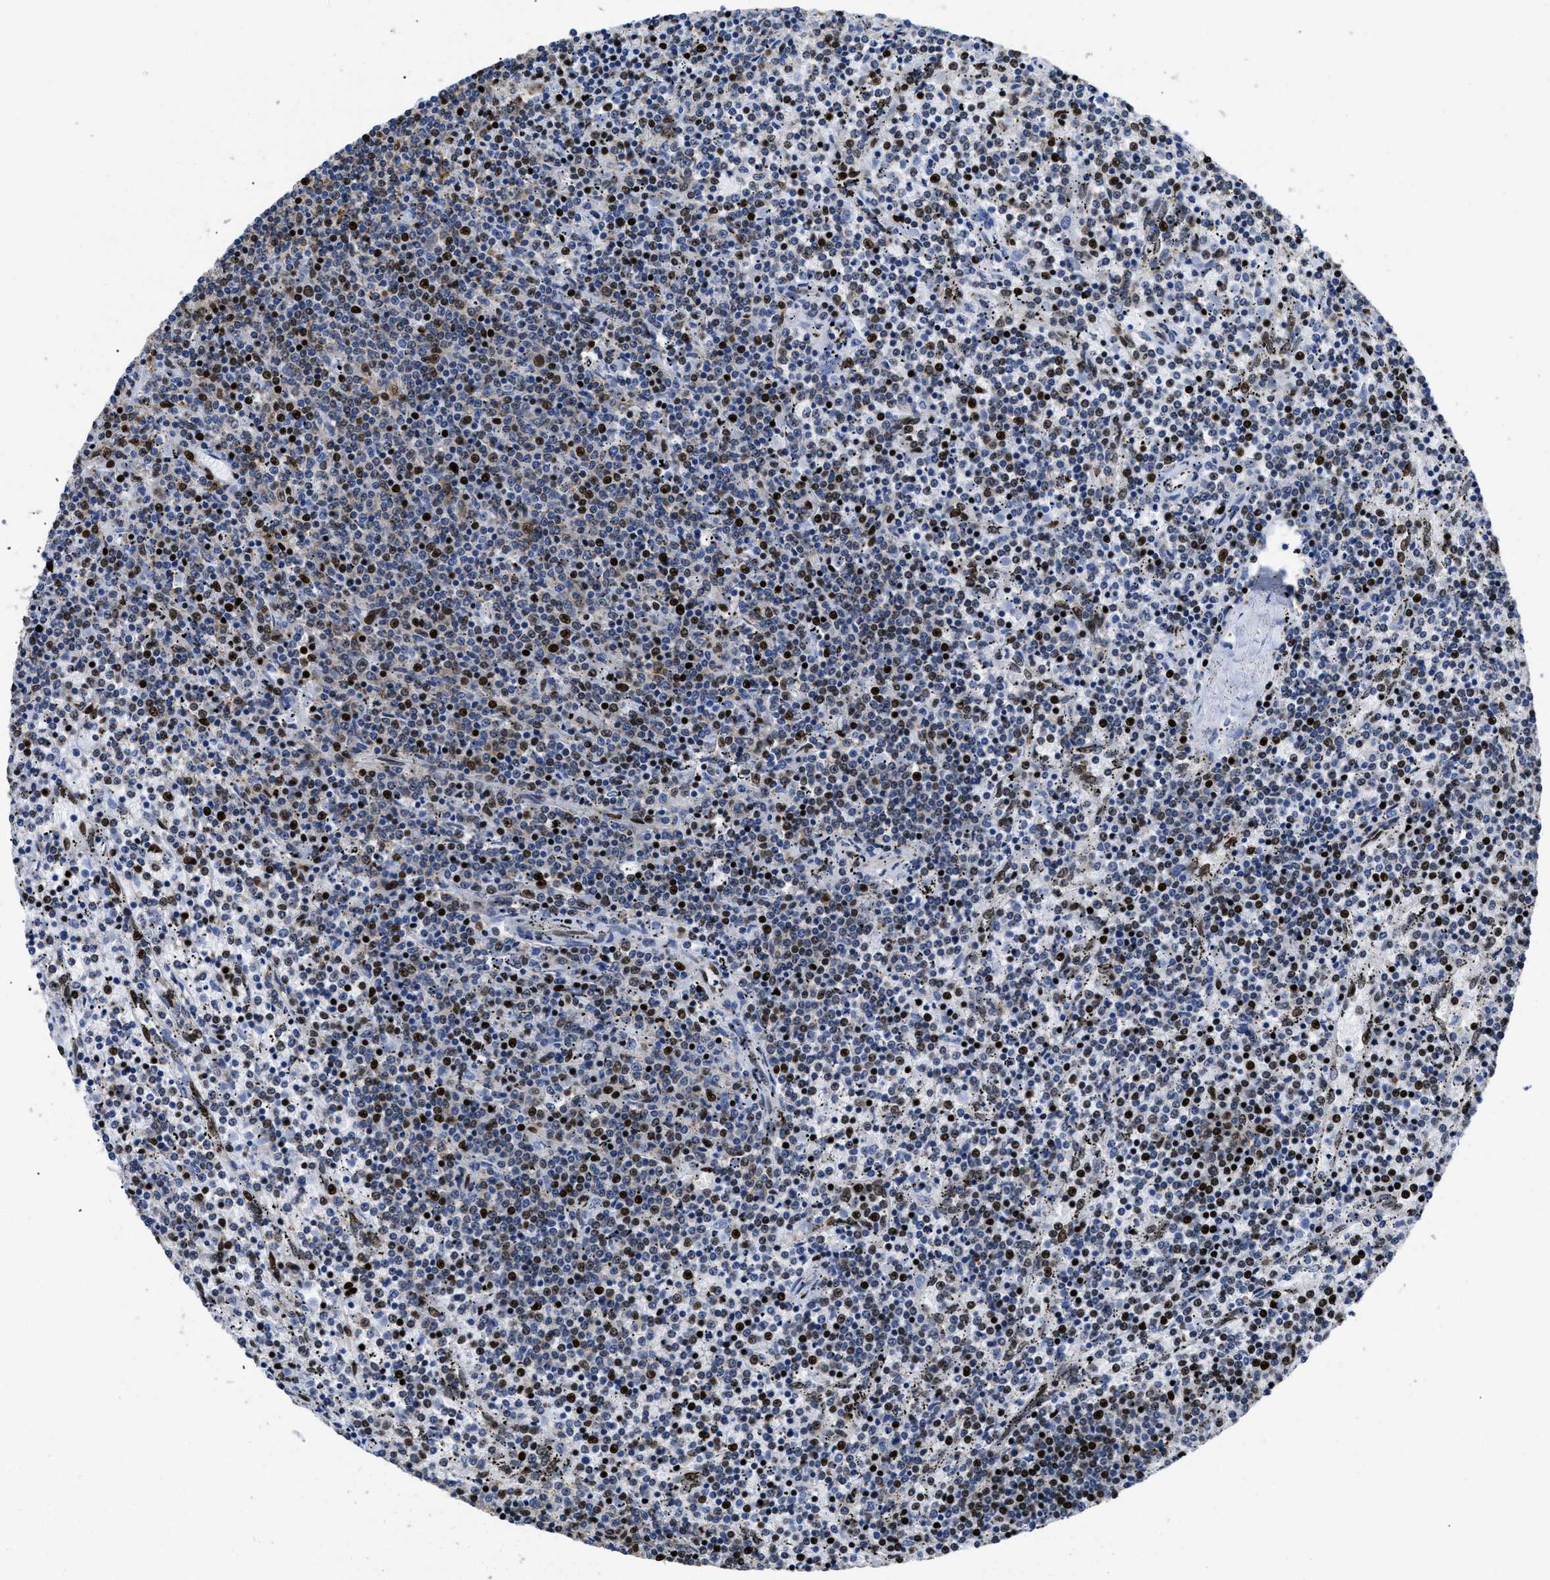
{"staining": {"intensity": "strong", "quantity": "25%-75%", "location": "nuclear"}, "tissue": "lymphoma", "cell_type": "Tumor cells", "image_type": "cancer", "snomed": [{"axis": "morphology", "description": "Malignant lymphoma, non-Hodgkin's type, Low grade"}, {"axis": "topography", "description": "Spleen"}], "caption": "Immunohistochemistry photomicrograph of human malignant lymphoma, non-Hodgkin's type (low-grade) stained for a protein (brown), which exhibits high levels of strong nuclear expression in approximately 25%-75% of tumor cells.", "gene": "CALHM3", "patient": {"sex": "female", "age": 50}}